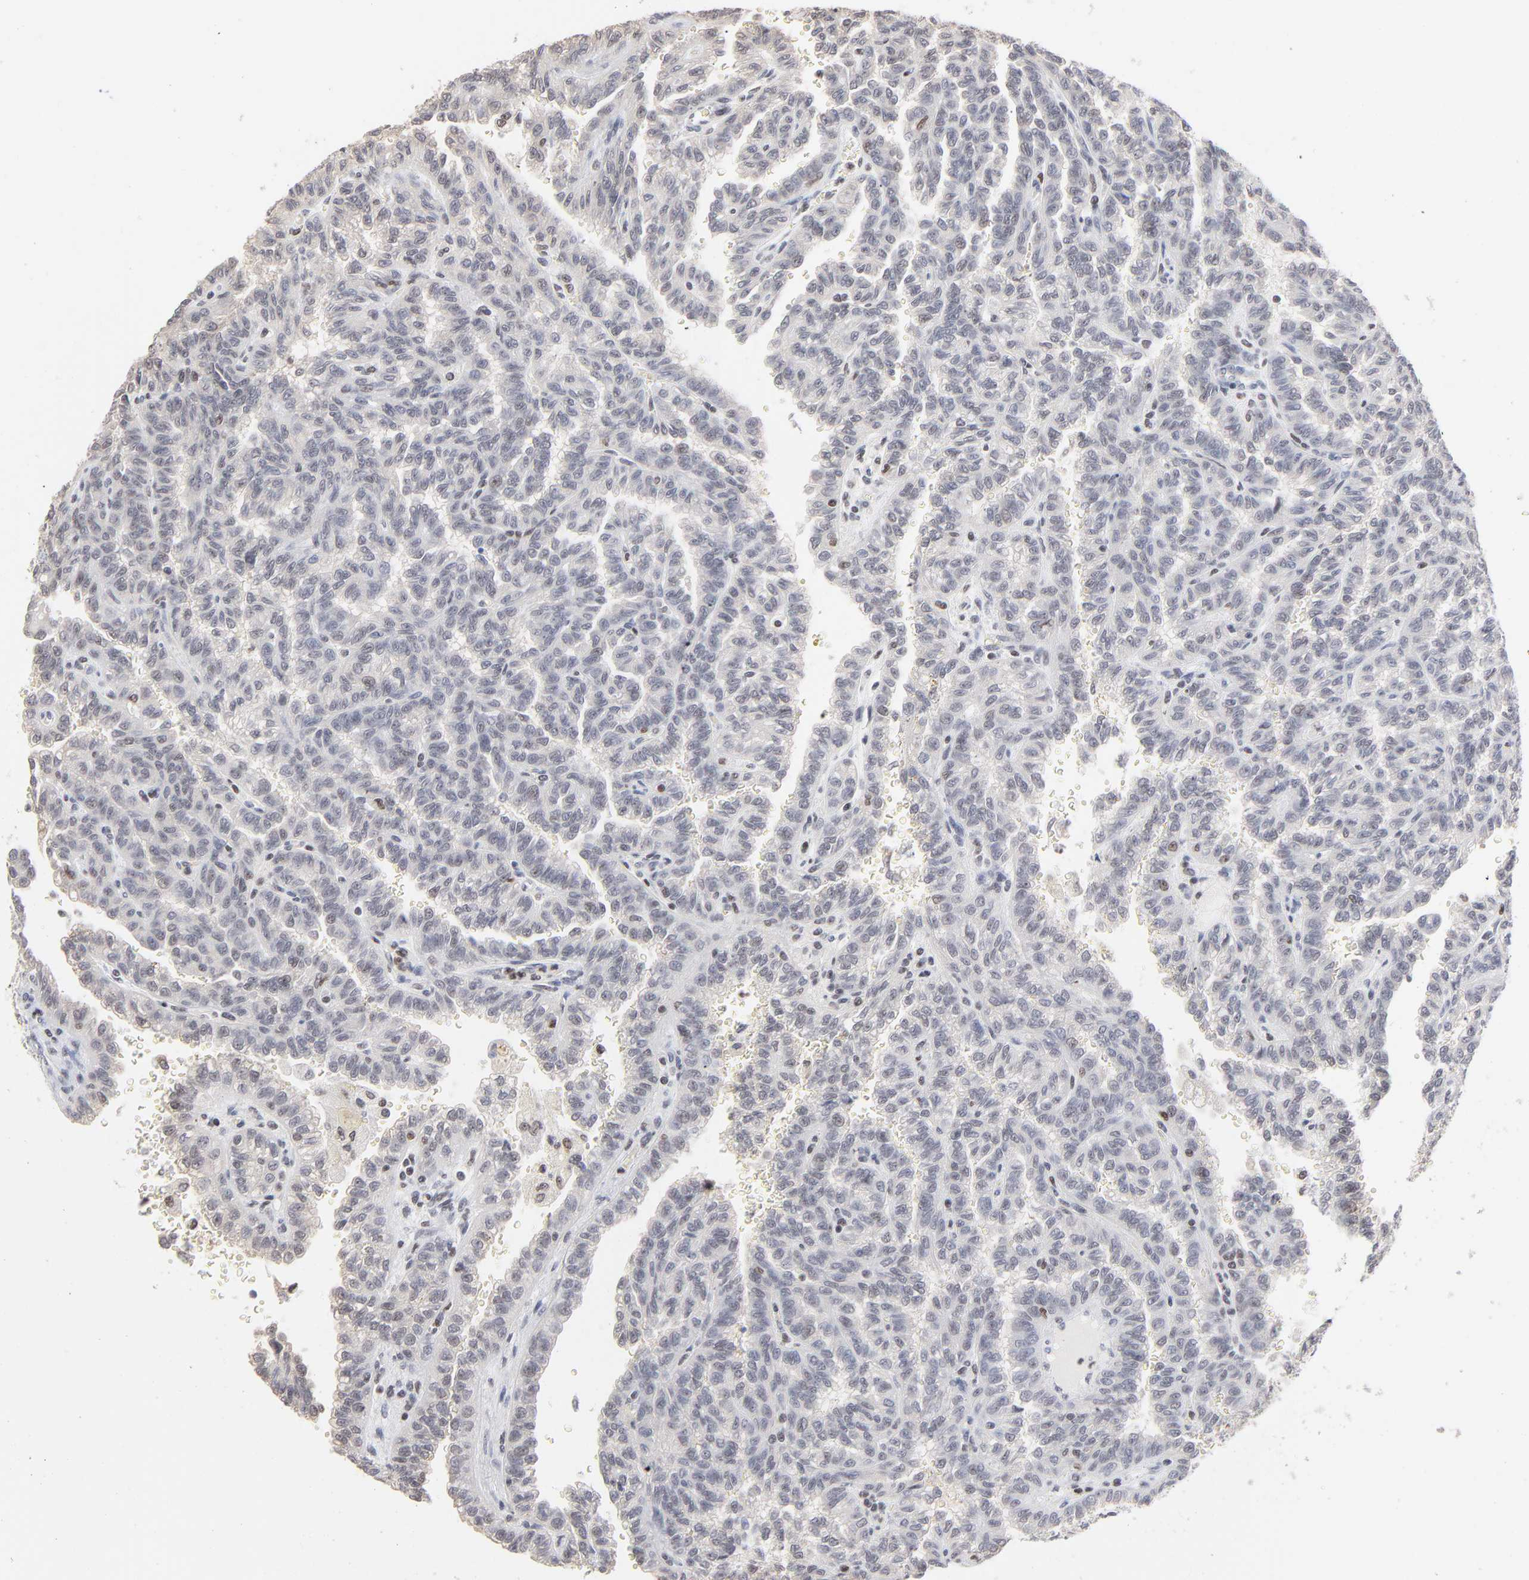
{"staining": {"intensity": "negative", "quantity": "none", "location": "none"}, "tissue": "renal cancer", "cell_type": "Tumor cells", "image_type": "cancer", "snomed": [{"axis": "morphology", "description": "Inflammation, NOS"}, {"axis": "morphology", "description": "Adenocarcinoma, NOS"}, {"axis": "topography", "description": "Kidney"}], "caption": "IHC of human renal cancer (adenocarcinoma) exhibits no staining in tumor cells.", "gene": "MAX", "patient": {"sex": "male", "age": 68}}